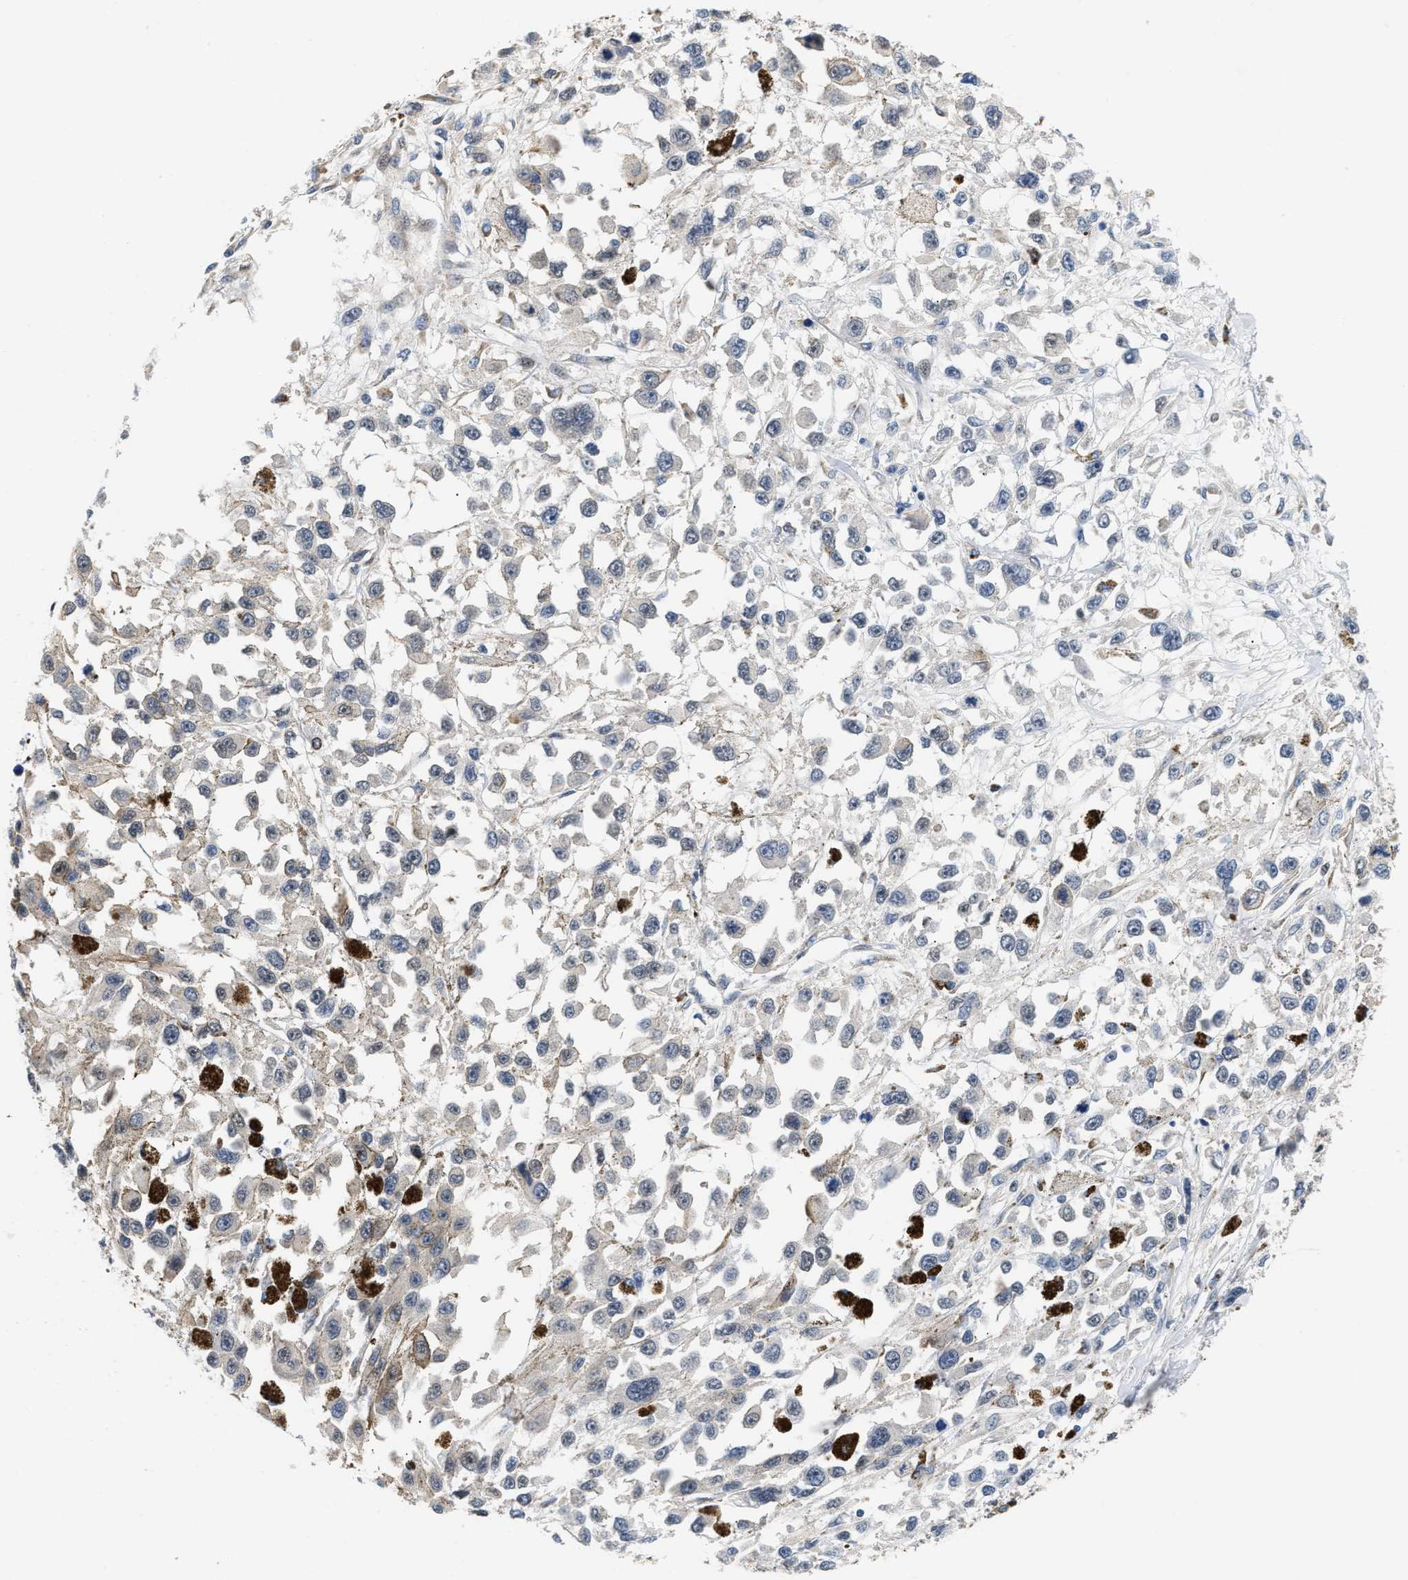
{"staining": {"intensity": "negative", "quantity": "none", "location": "none"}, "tissue": "melanoma", "cell_type": "Tumor cells", "image_type": "cancer", "snomed": [{"axis": "morphology", "description": "Malignant melanoma, Metastatic site"}, {"axis": "topography", "description": "Lymph node"}], "caption": "High magnification brightfield microscopy of melanoma stained with DAB (brown) and counterstained with hematoxylin (blue): tumor cells show no significant expression.", "gene": "TNIP2", "patient": {"sex": "male", "age": 59}}